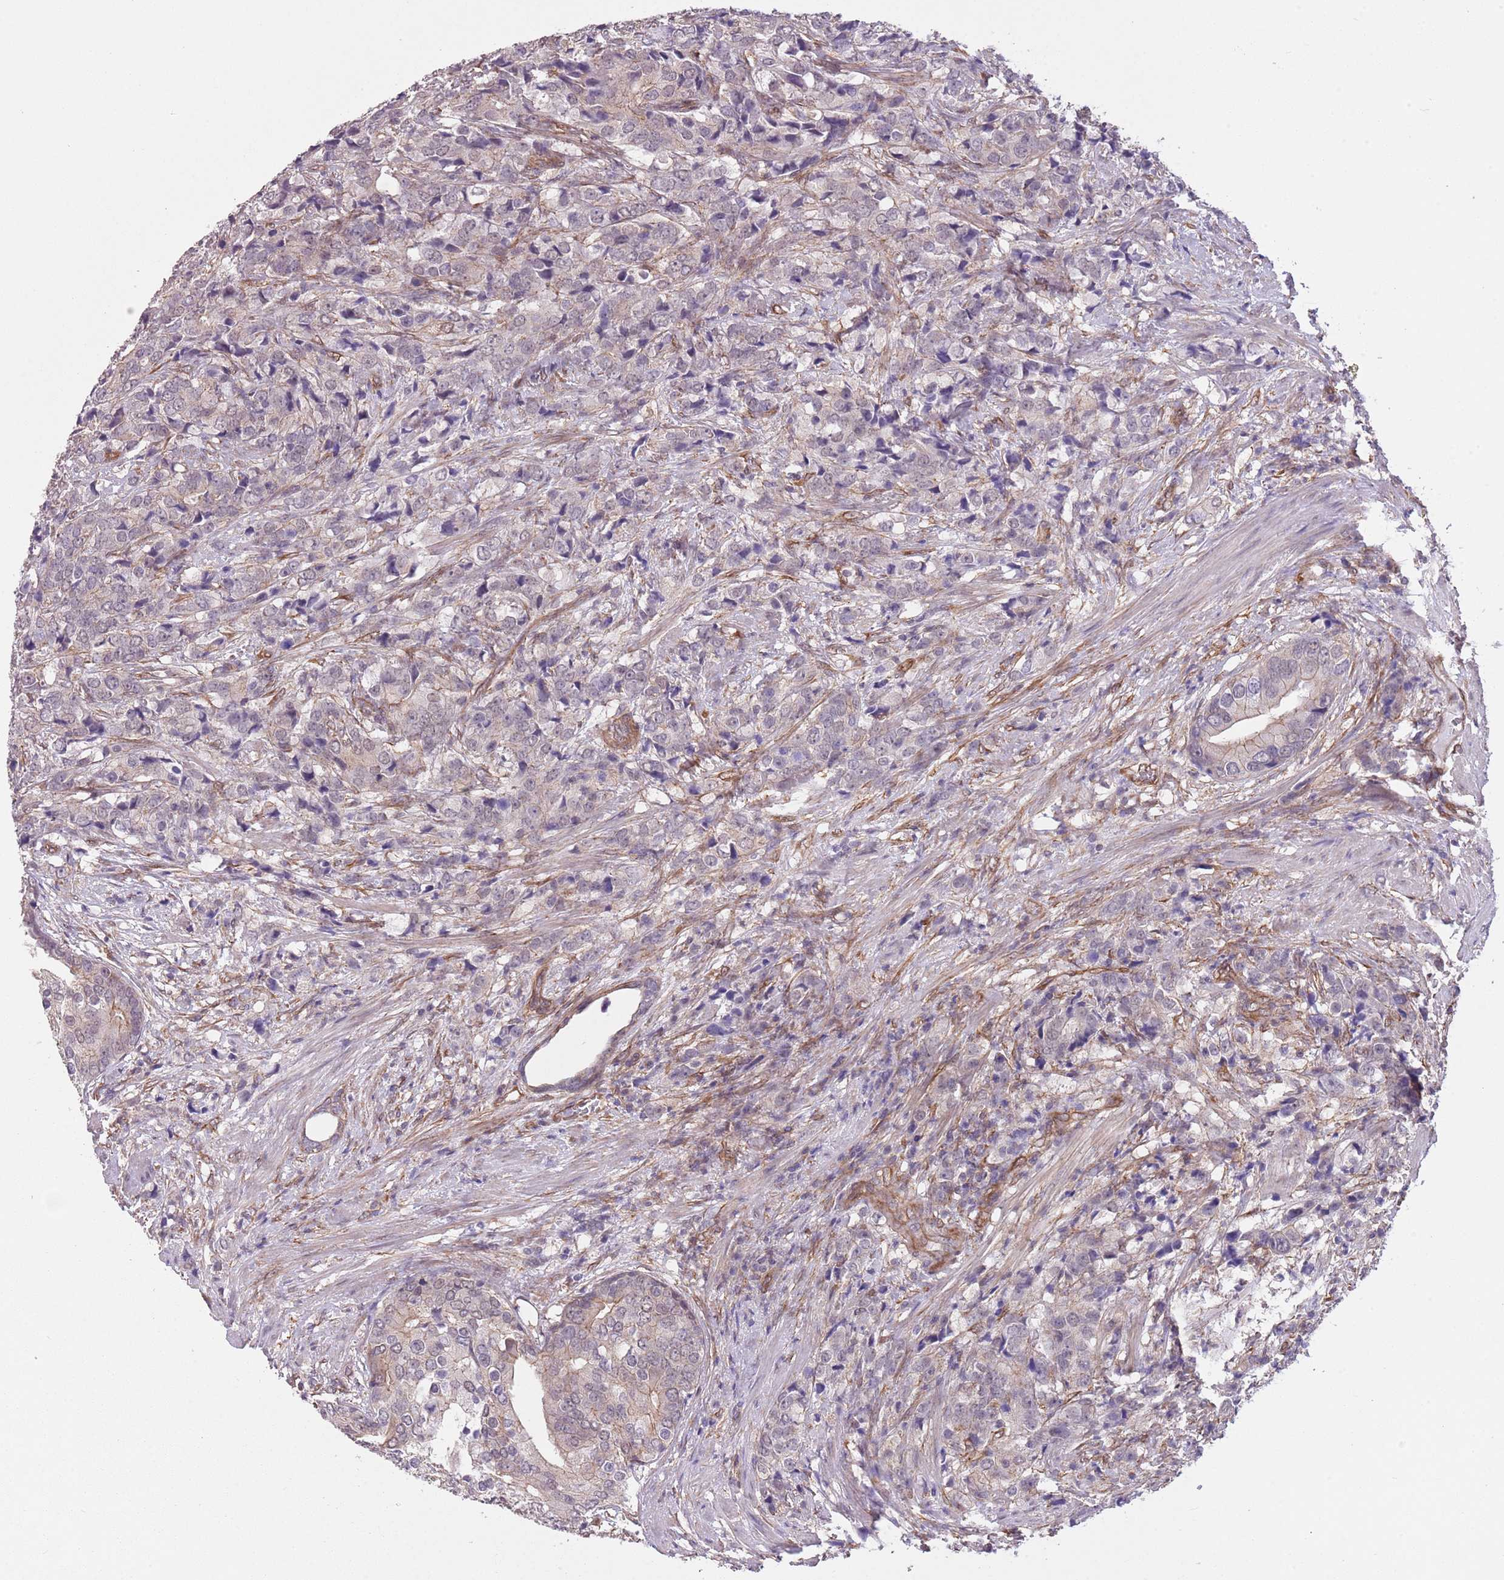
{"staining": {"intensity": "weak", "quantity": "<25%", "location": "cytoplasmic/membranous"}, "tissue": "prostate cancer", "cell_type": "Tumor cells", "image_type": "cancer", "snomed": [{"axis": "morphology", "description": "Adenocarcinoma, High grade"}, {"axis": "topography", "description": "Prostate"}], "caption": "Immunohistochemical staining of human adenocarcinoma (high-grade) (prostate) shows no significant staining in tumor cells.", "gene": "CREBZF", "patient": {"sex": "male", "age": 62}}